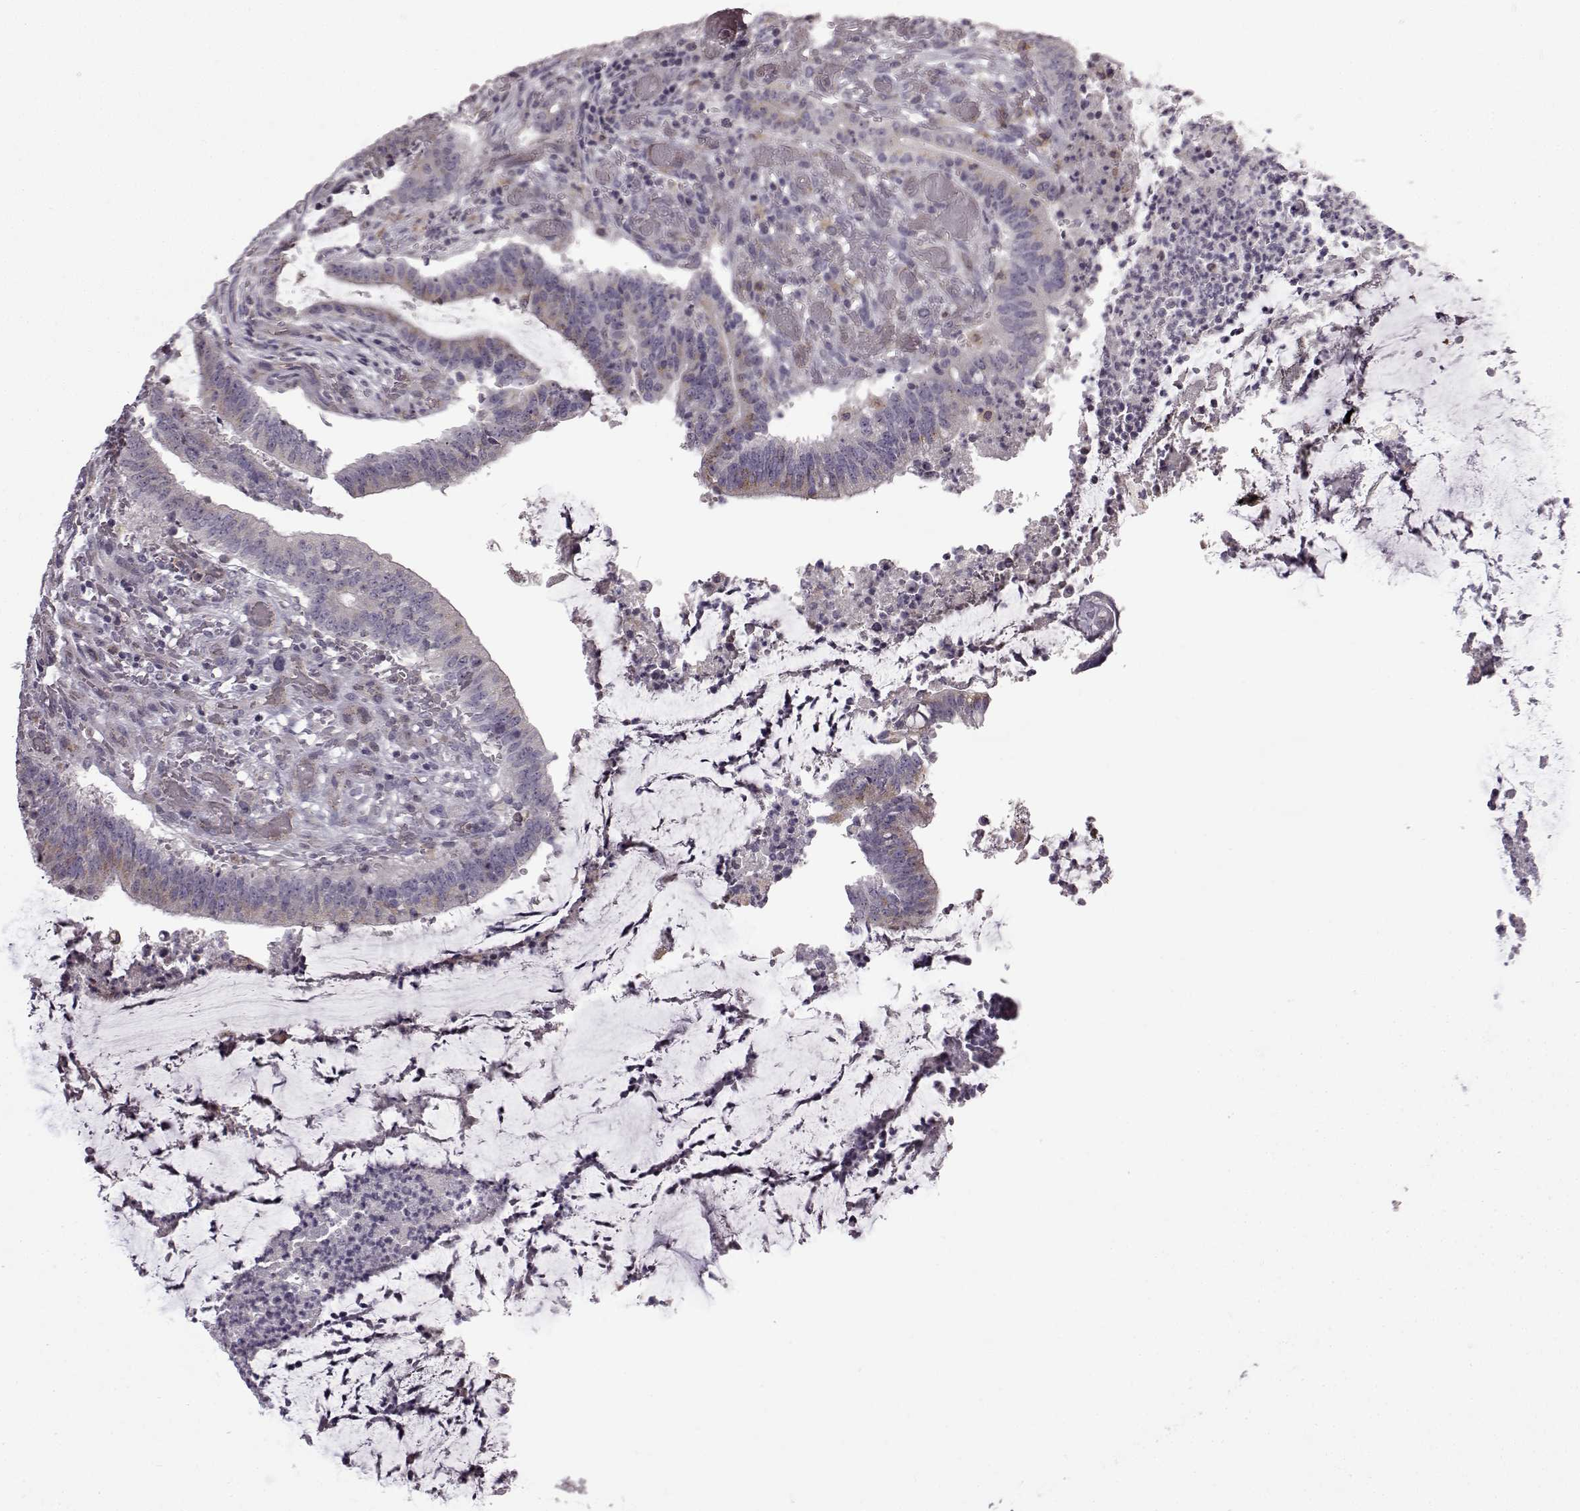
{"staining": {"intensity": "weak", "quantity": "<25%", "location": "cytoplasmic/membranous"}, "tissue": "colorectal cancer", "cell_type": "Tumor cells", "image_type": "cancer", "snomed": [{"axis": "morphology", "description": "Adenocarcinoma, NOS"}, {"axis": "topography", "description": "Colon"}], "caption": "Immunohistochemistry micrograph of neoplastic tissue: colorectal cancer (adenocarcinoma) stained with DAB (3,3'-diaminobenzidine) reveals no significant protein staining in tumor cells.", "gene": "B3GNT6", "patient": {"sex": "female", "age": 43}}